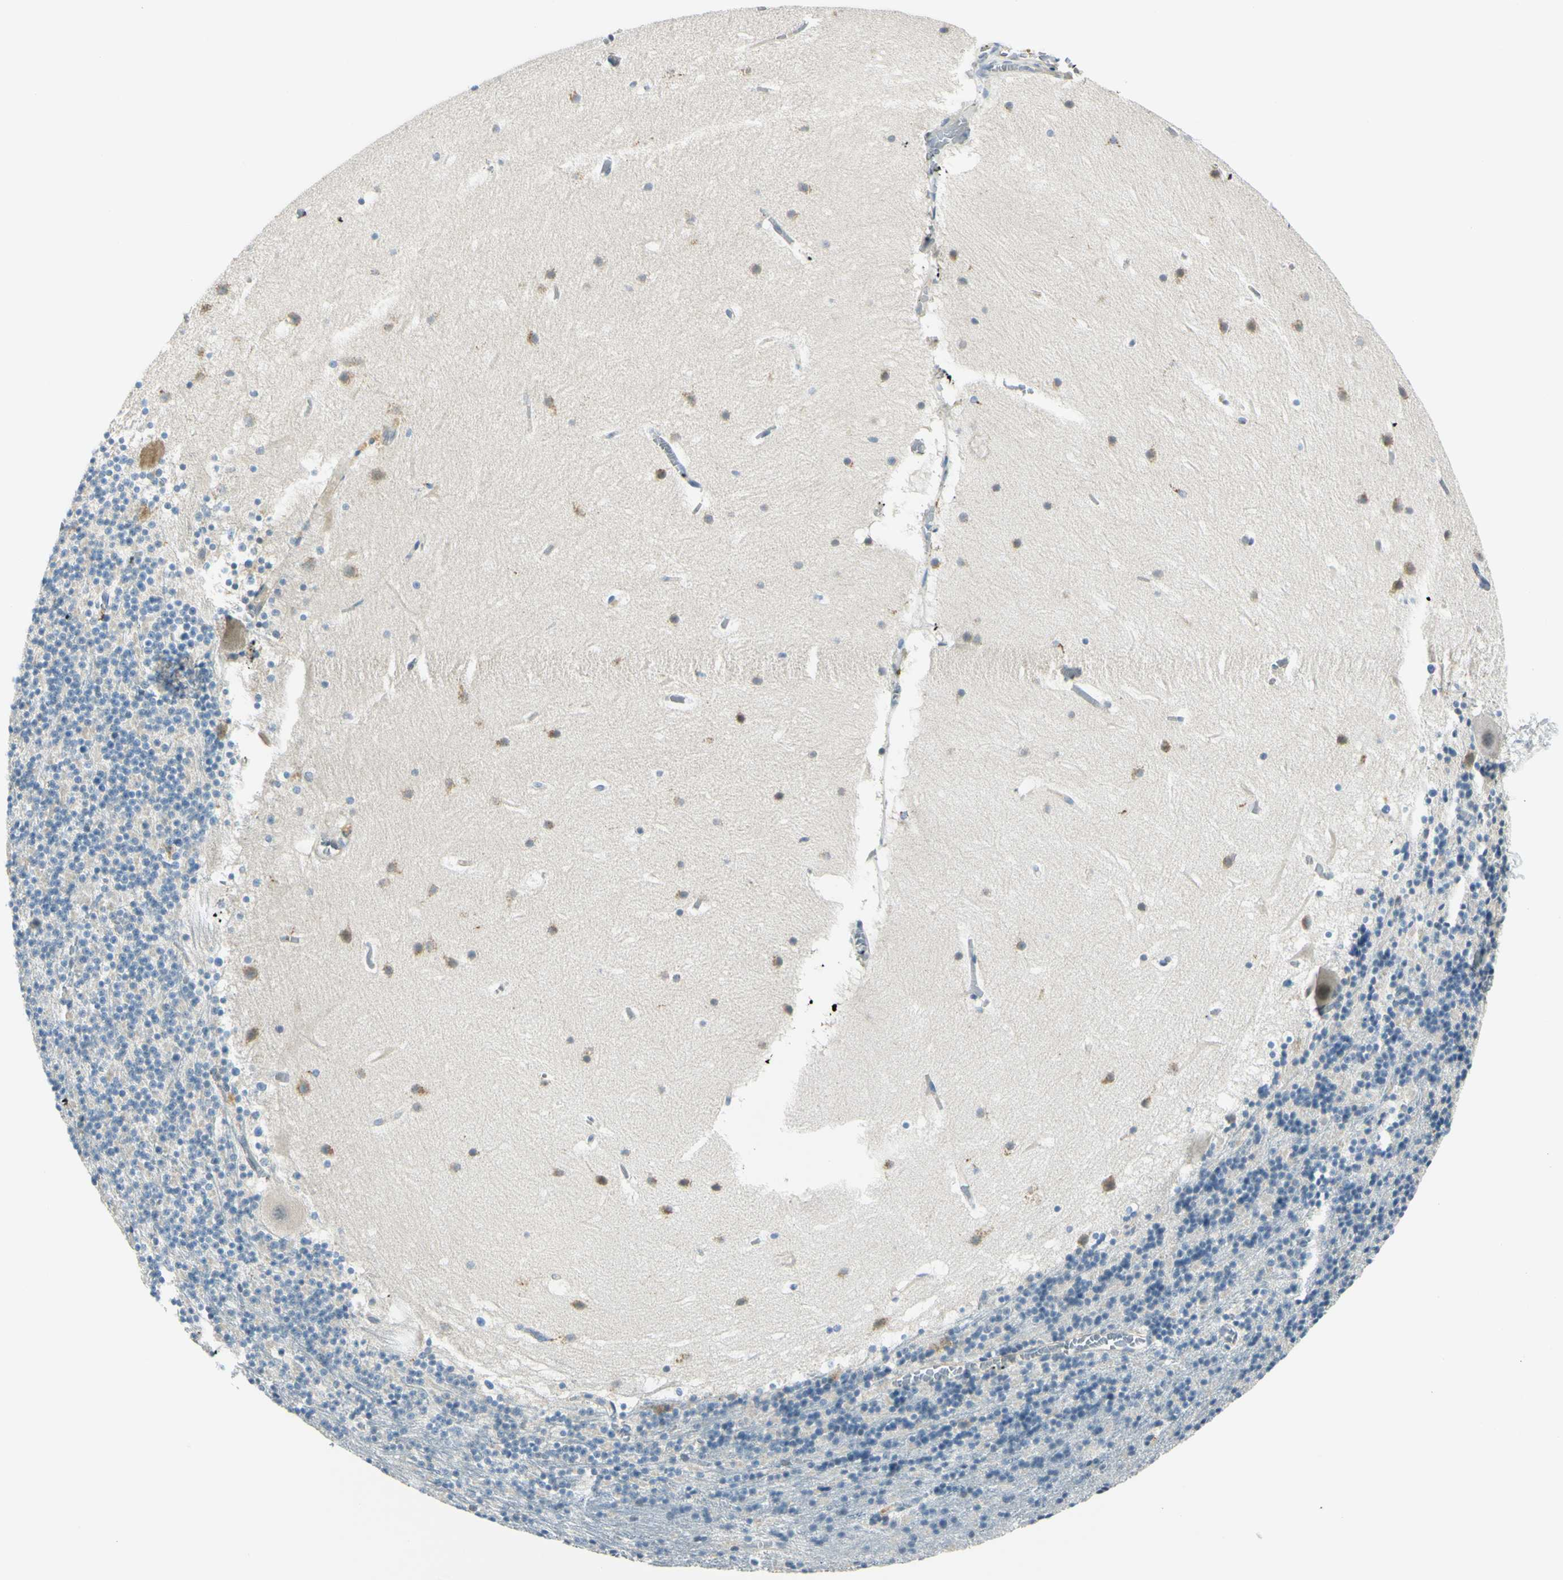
{"staining": {"intensity": "negative", "quantity": "none", "location": "none"}, "tissue": "cerebellum", "cell_type": "Cells in granular layer", "image_type": "normal", "snomed": [{"axis": "morphology", "description": "Normal tissue, NOS"}, {"axis": "topography", "description": "Cerebellum"}], "caption": "Photomicrograph shows no significant protein positivity in cells in granular layer of normal cerebellum. (DAB (3,3'-diaminobenzidine) immunohistochemistry visualized using brightfield microscopy, high magnification).", "gene": "LAMA3", "patient": {"sex": "male", "age": 45}}